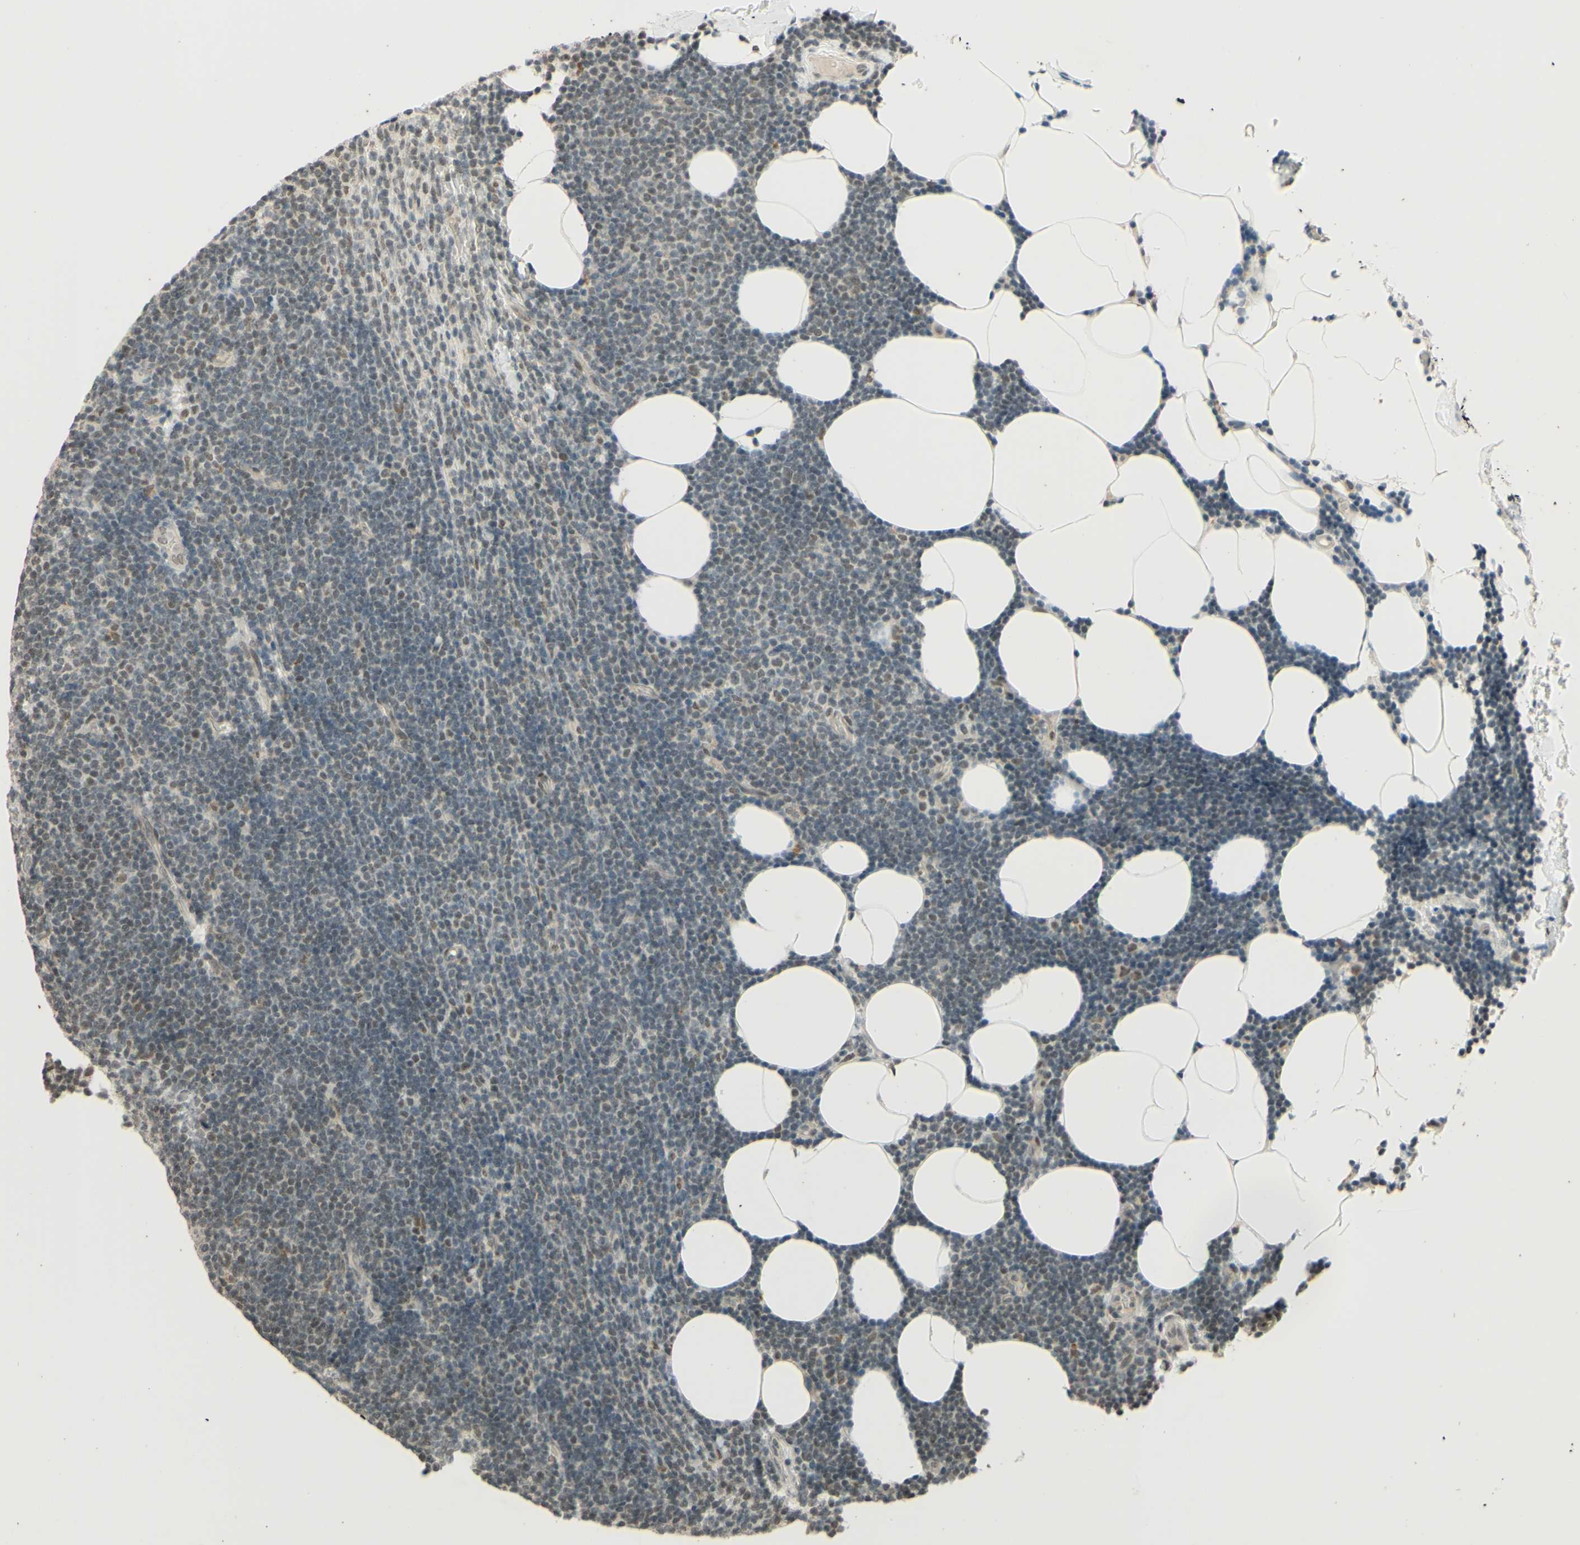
{"staining": {"intensity": "moderate", "quantity": "<25%", "location": "nuclear"}, "tissue": "lymphoma", "cell_type": "Tumor cells", "image_type": "cancer", "snomed": [{"axis": "morphology", "description": "Malignant lymphoma, non-Hodgkin's type, Low grade"}, {"axis": "topography", "description": "Lymph node"}], "caption": "A brown stain labels moderate nuclear positivity of a protein in lymphoma tumor cells.", "gene": "SMARCB1", "patient": {"sex": "male", "age": 66}}